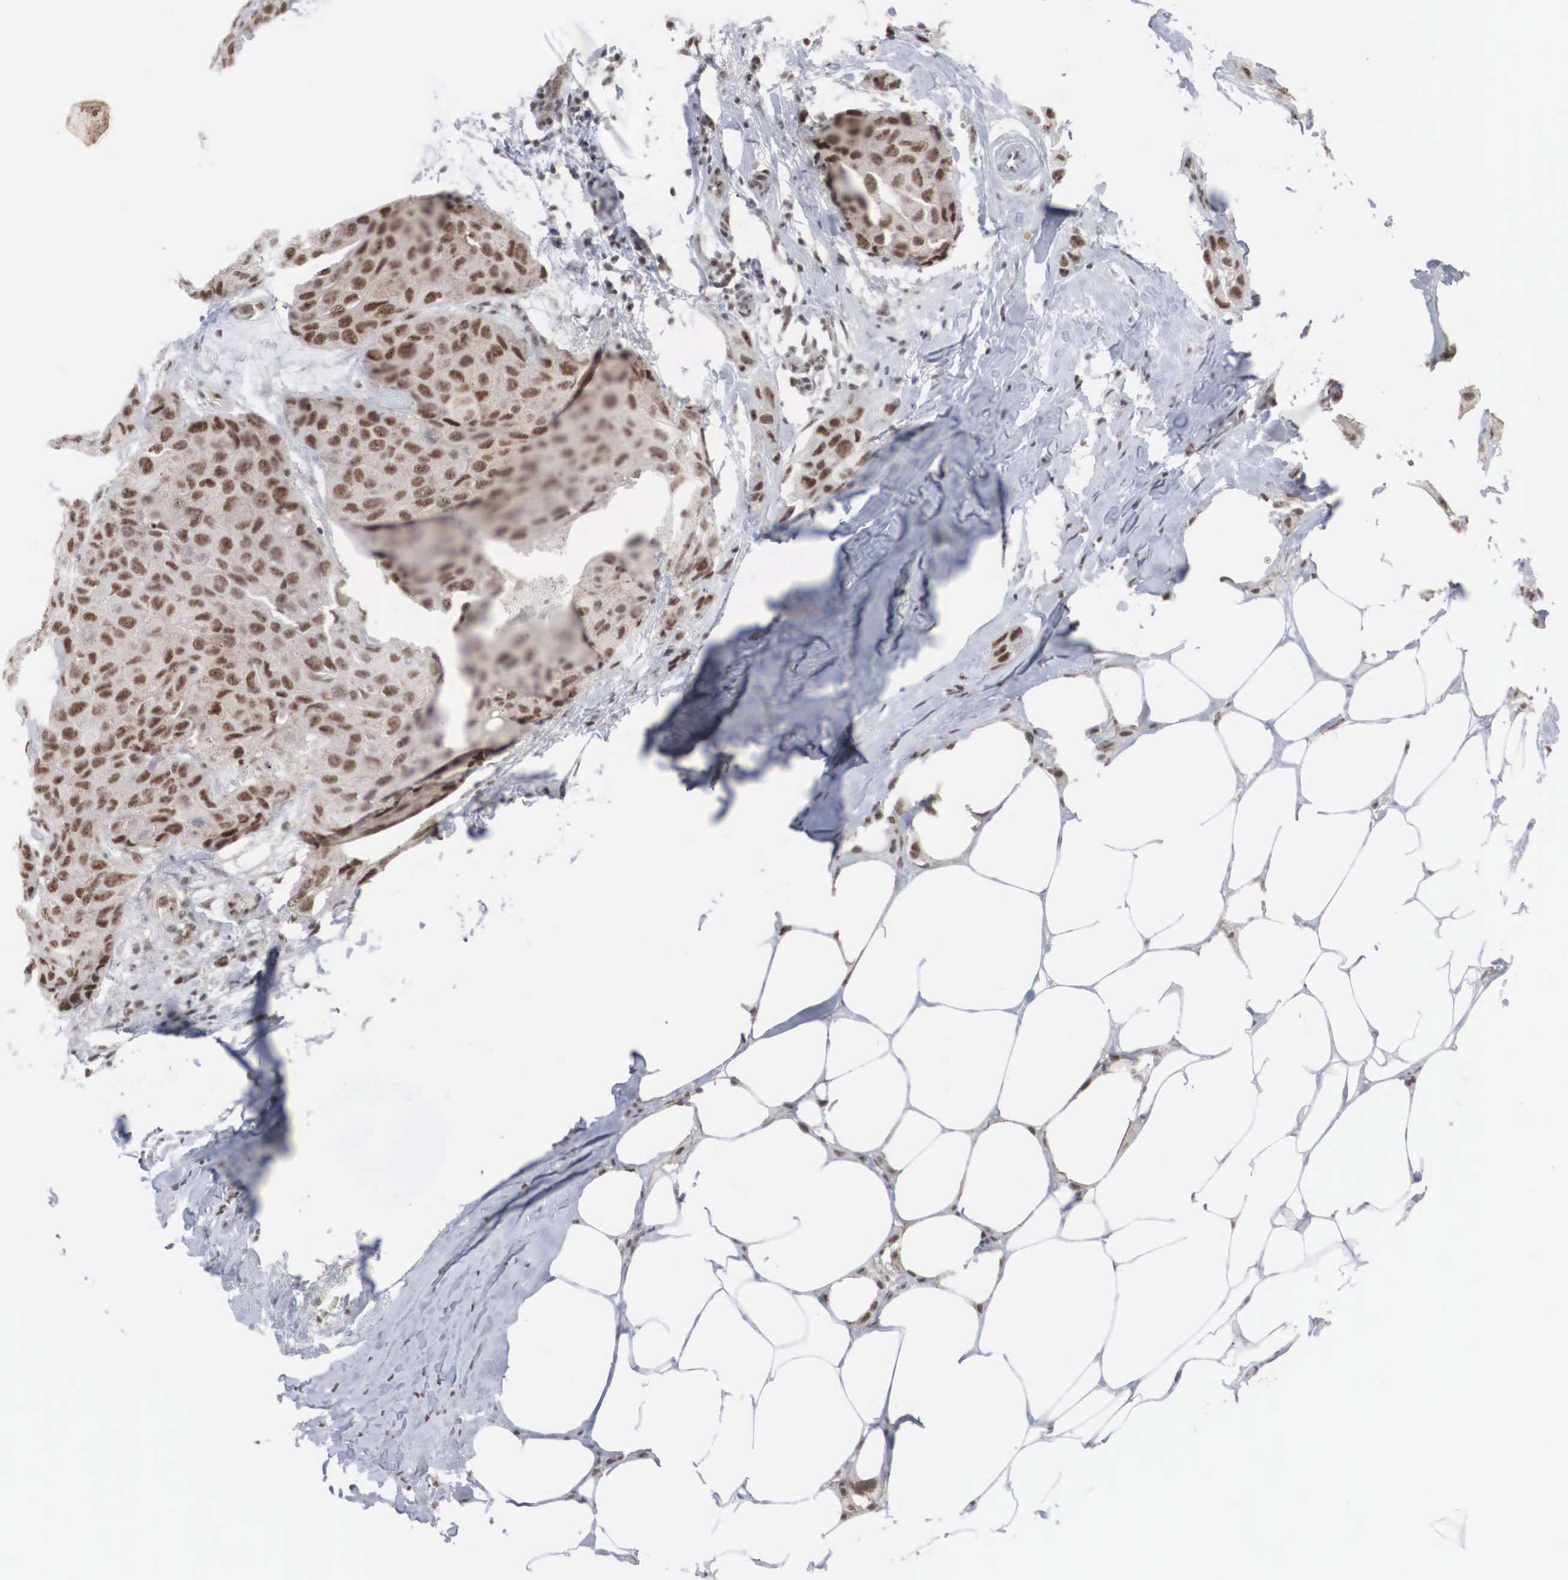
{"staining": {"intensity": "strong", "quantity": ">75%", "location": "nuclear"}, "tissue": "breast cancer", "cell_type": "Tumor cells", "image_type": "cancer", "snomed": [{"axis": "morphology", "description": "Duct carcinoma"}, {"axis": "topography", "description": "Breast"}], "caption": "Breast cancer stained with immunohistochemistry (IHC) exhibits strong nuclear expression in approximately >75% of tumor cells. (DAB (3,3'-diaminobenzidine) IHC with brightfield microscopy, high magnification).", "gene": "AUTS2", "patient": {"sex": "female", "age": 68}}